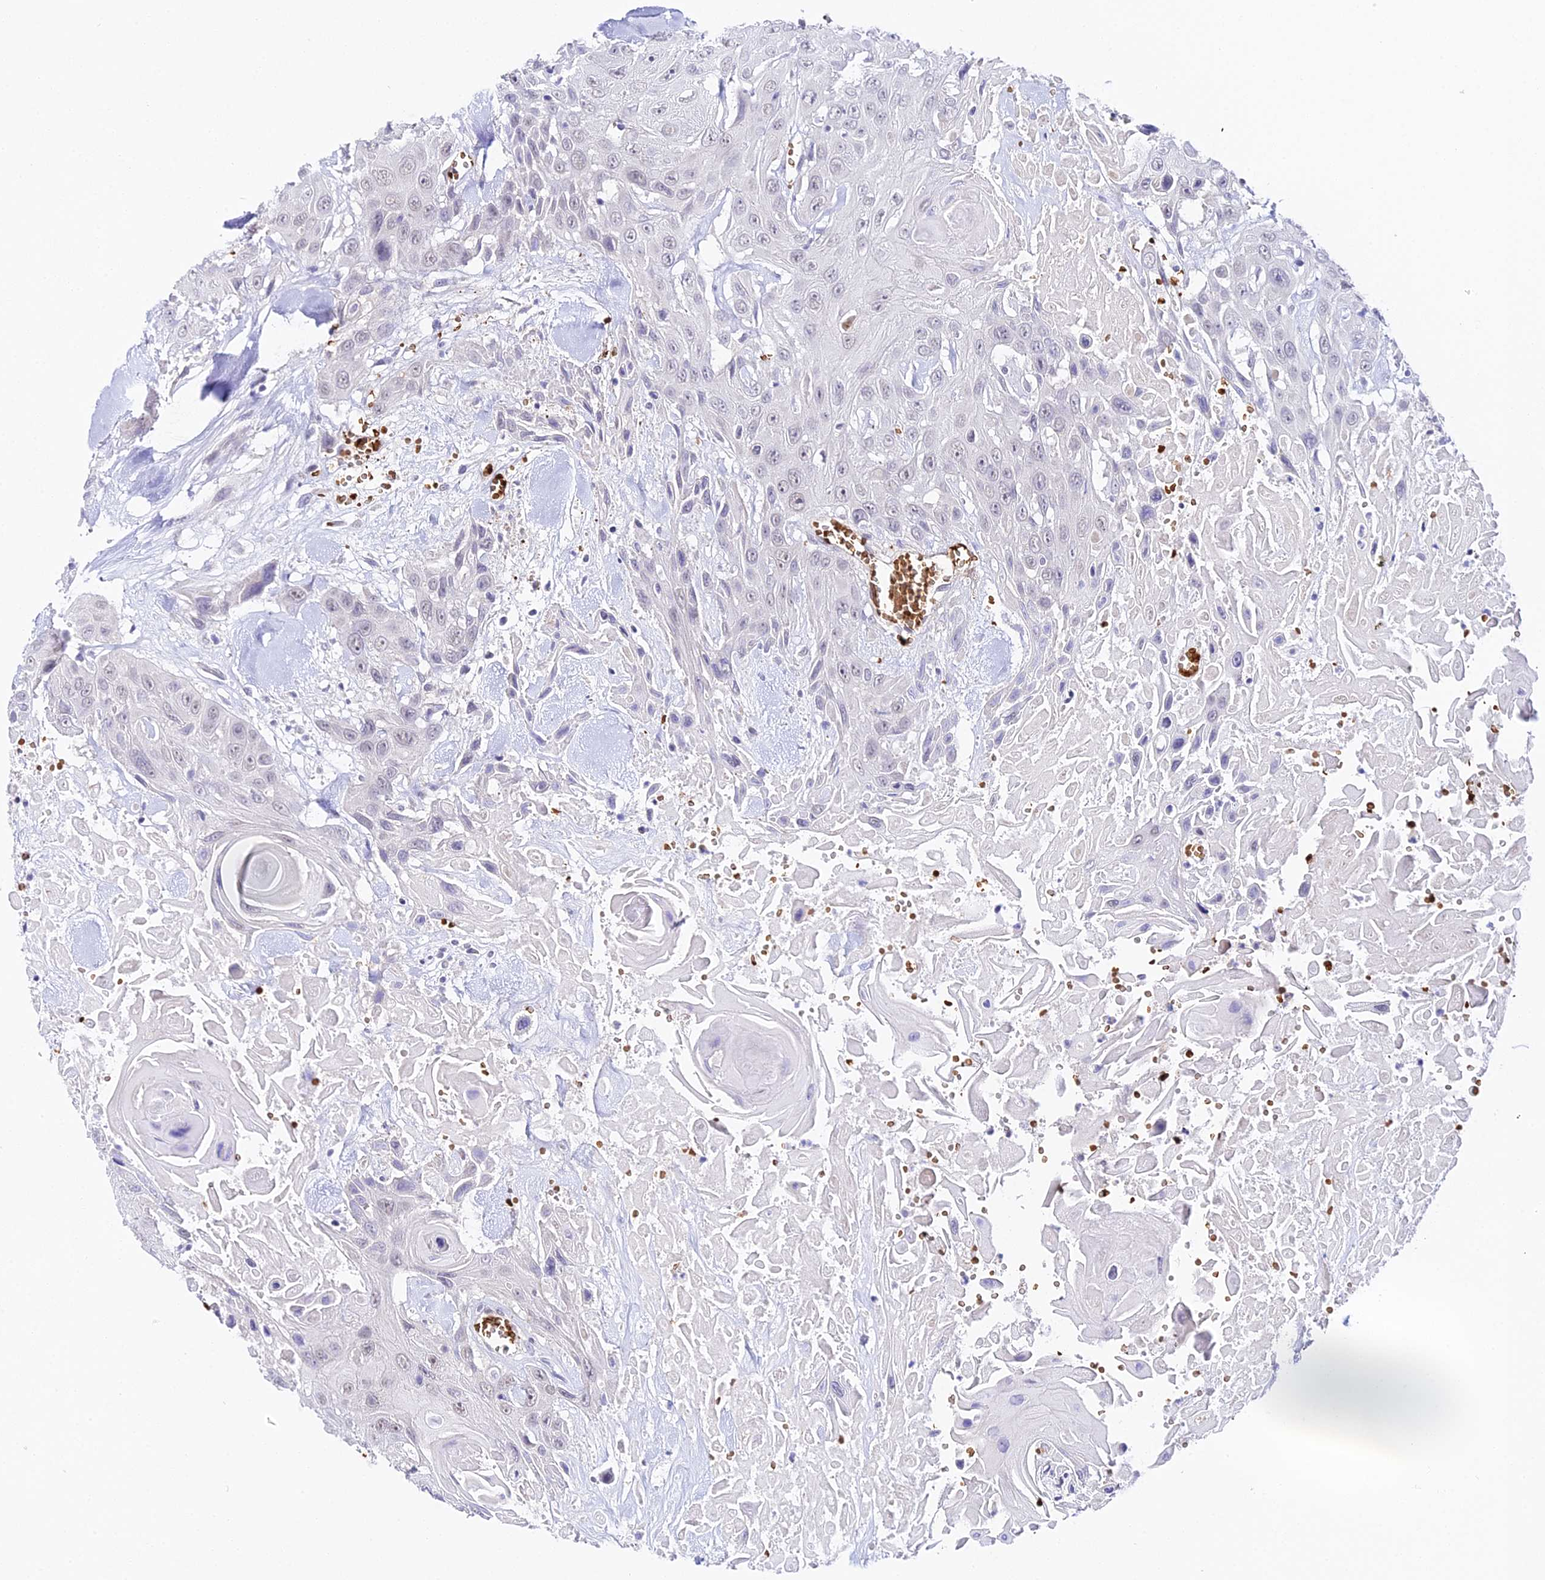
{"staining": {"intensity": "negative", "quantity": "none", "location": "none"}, "tissue": "head and neck cancer", "cell_type": "Tumor cells", "image_type": "cancer", "snomed": [{"axis": "morphology", "description": "Squamous cell carcinoma, NOS"}, {"axis": "topography", "description": "Head-Neck"}], "caption": "Photomicrograph shows no protein expression in tumor cells of squamous cell carcinoma (head and neck) tissue. The staining was performed using DAB (3,3'-diaminobenzidine) to visualize the protein expression in brown, while the nuclei were stained in blue with hematoxylin (Magnification: 20x).", "gene": "CFAP45", "patient": {"sex": "male", "age": 81}}